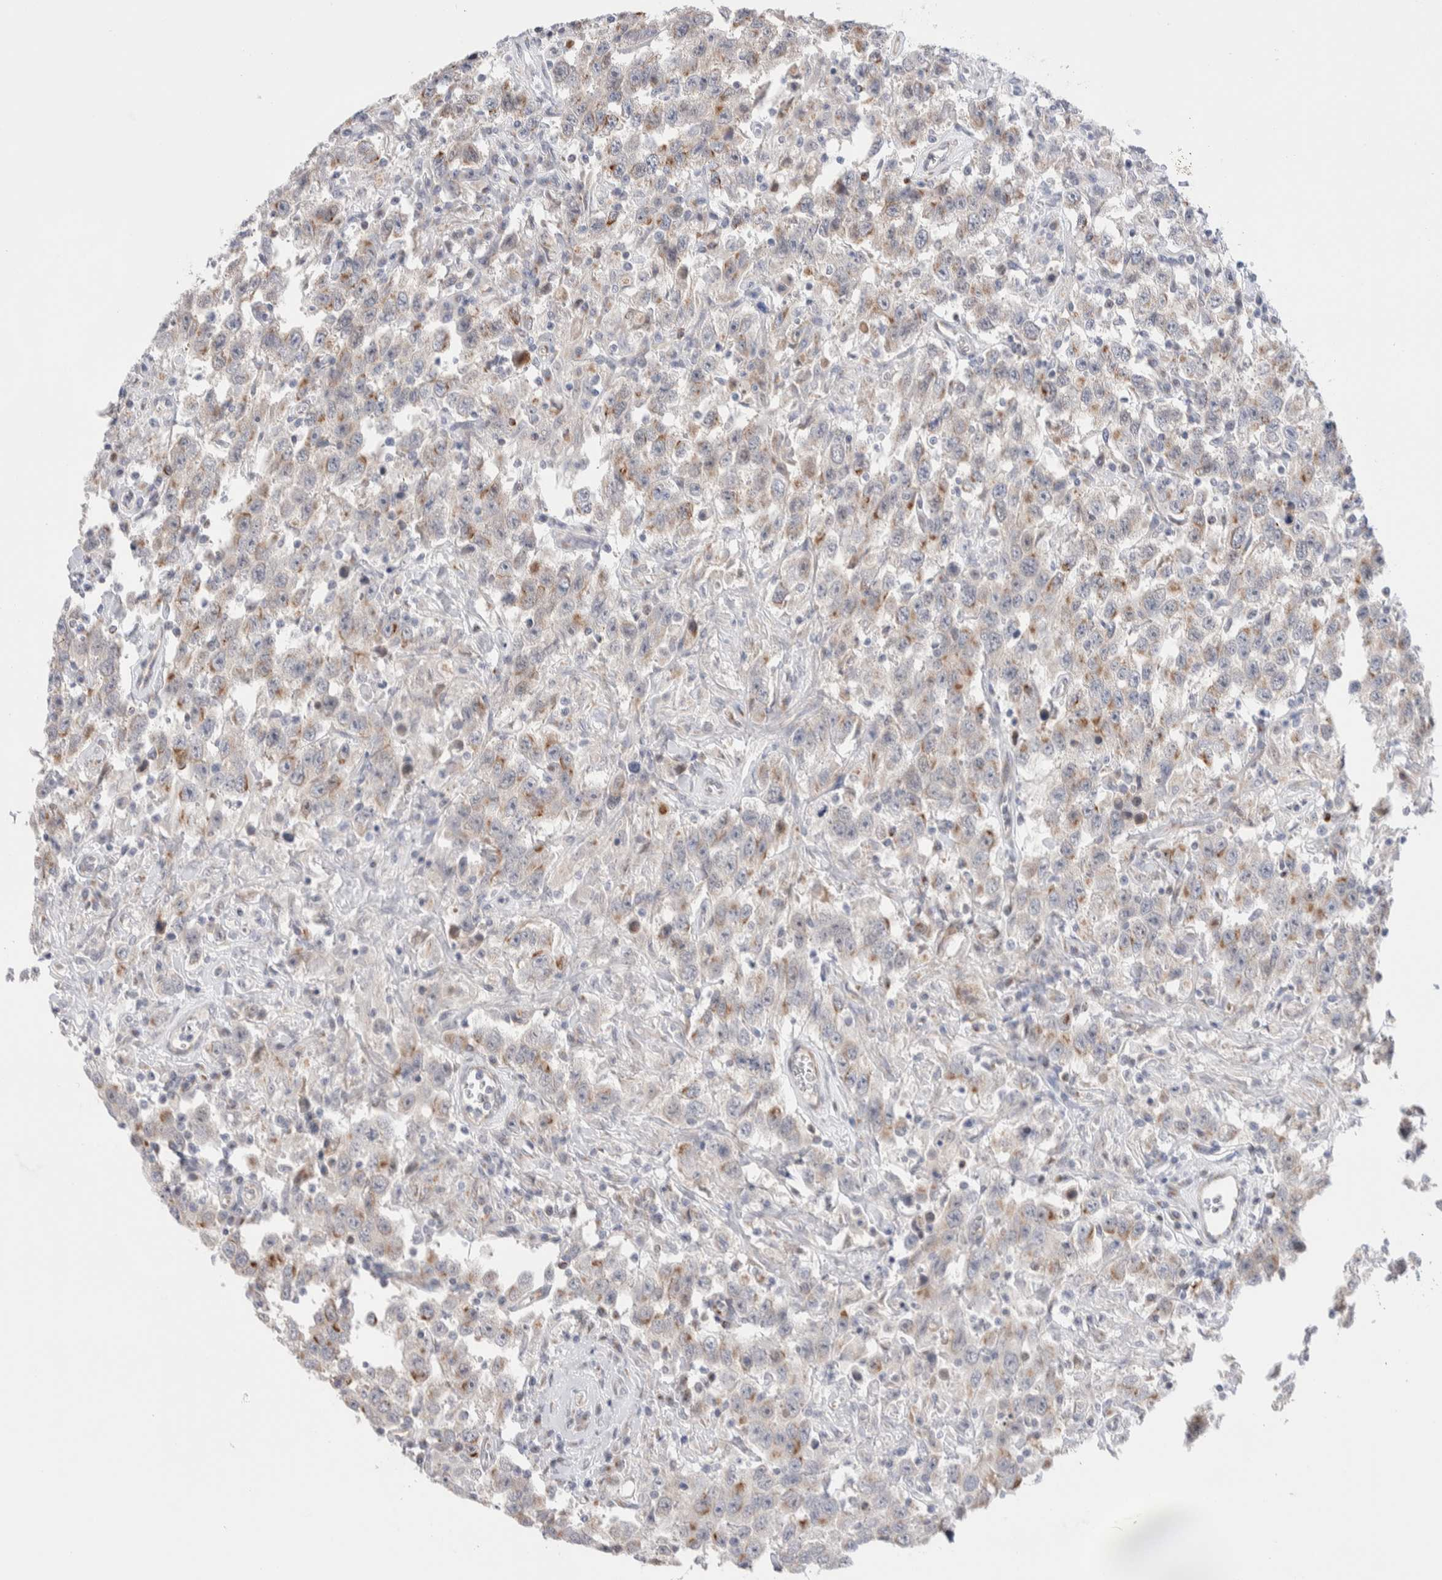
{"staining": {"intensity": "weak", "quantity": "25%-75%", "location": "cytoplasmic/membranous"}, "tissue": "testis cancer", "cell_type": "Tumor cells", "image_type": "cancer", "snomed": [{"axis": "morphology", "description": "Seminoma, NOS"}, {"axis": "topography", "description": "Testis"}], "caption": "Protein expression analysis of seminoma (testis) exhibits weak cytoplasmic/membranous expression in approximately 25%-75% of tumor cells. The staining was performed using DAB, with brown indicating positive protein expression. Nuclei are stained blue with hematoxylin.", "gene": "C1orf112", "patient": {"sex": "male", "age": 41}}